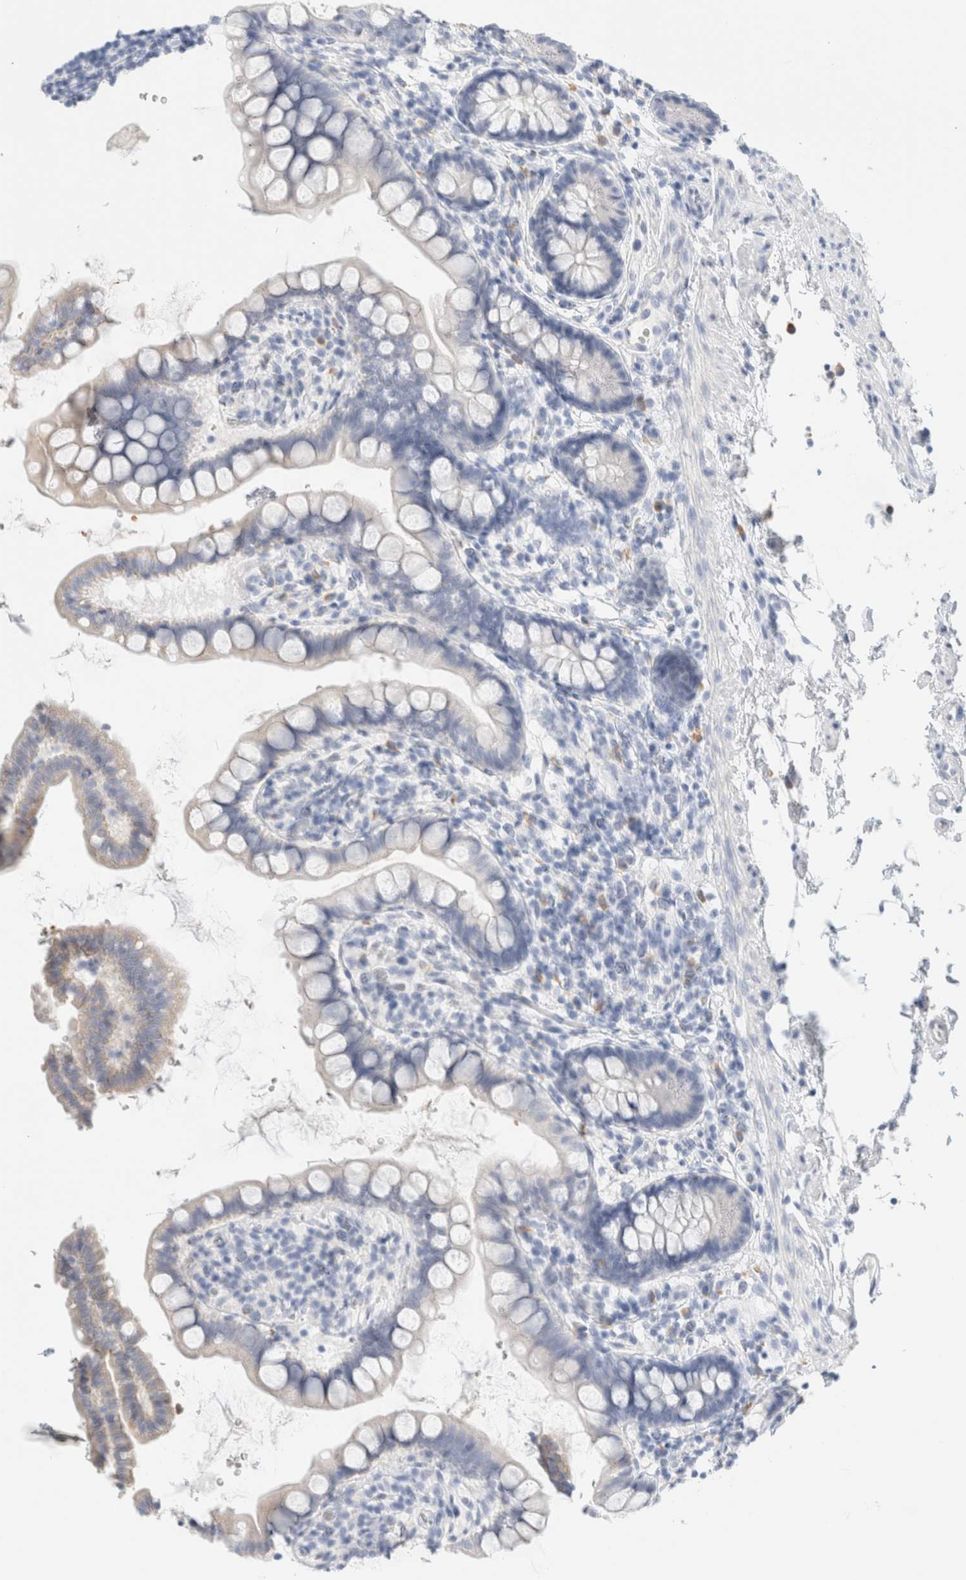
{"staining": {"intensity": "negative", "quantity": "none", "location": "none"}, "tissue": "small intestine", "cell_type": "Glandular cells", "image_type": "normal", "snomed": [{"axis": "morphology", "description": "Normal tissue, NOS"}, {"axis": "topography", "description": "Smooth muscle"}, {"axis": "topography", "description": "Small intestine"}], "caption": "IHC image of benign small intestine stained for a protein (brown), which exhibits no expression in glandular cells.", "gene": "ARG1", "patient": {"sex": "female", "age": 84}}